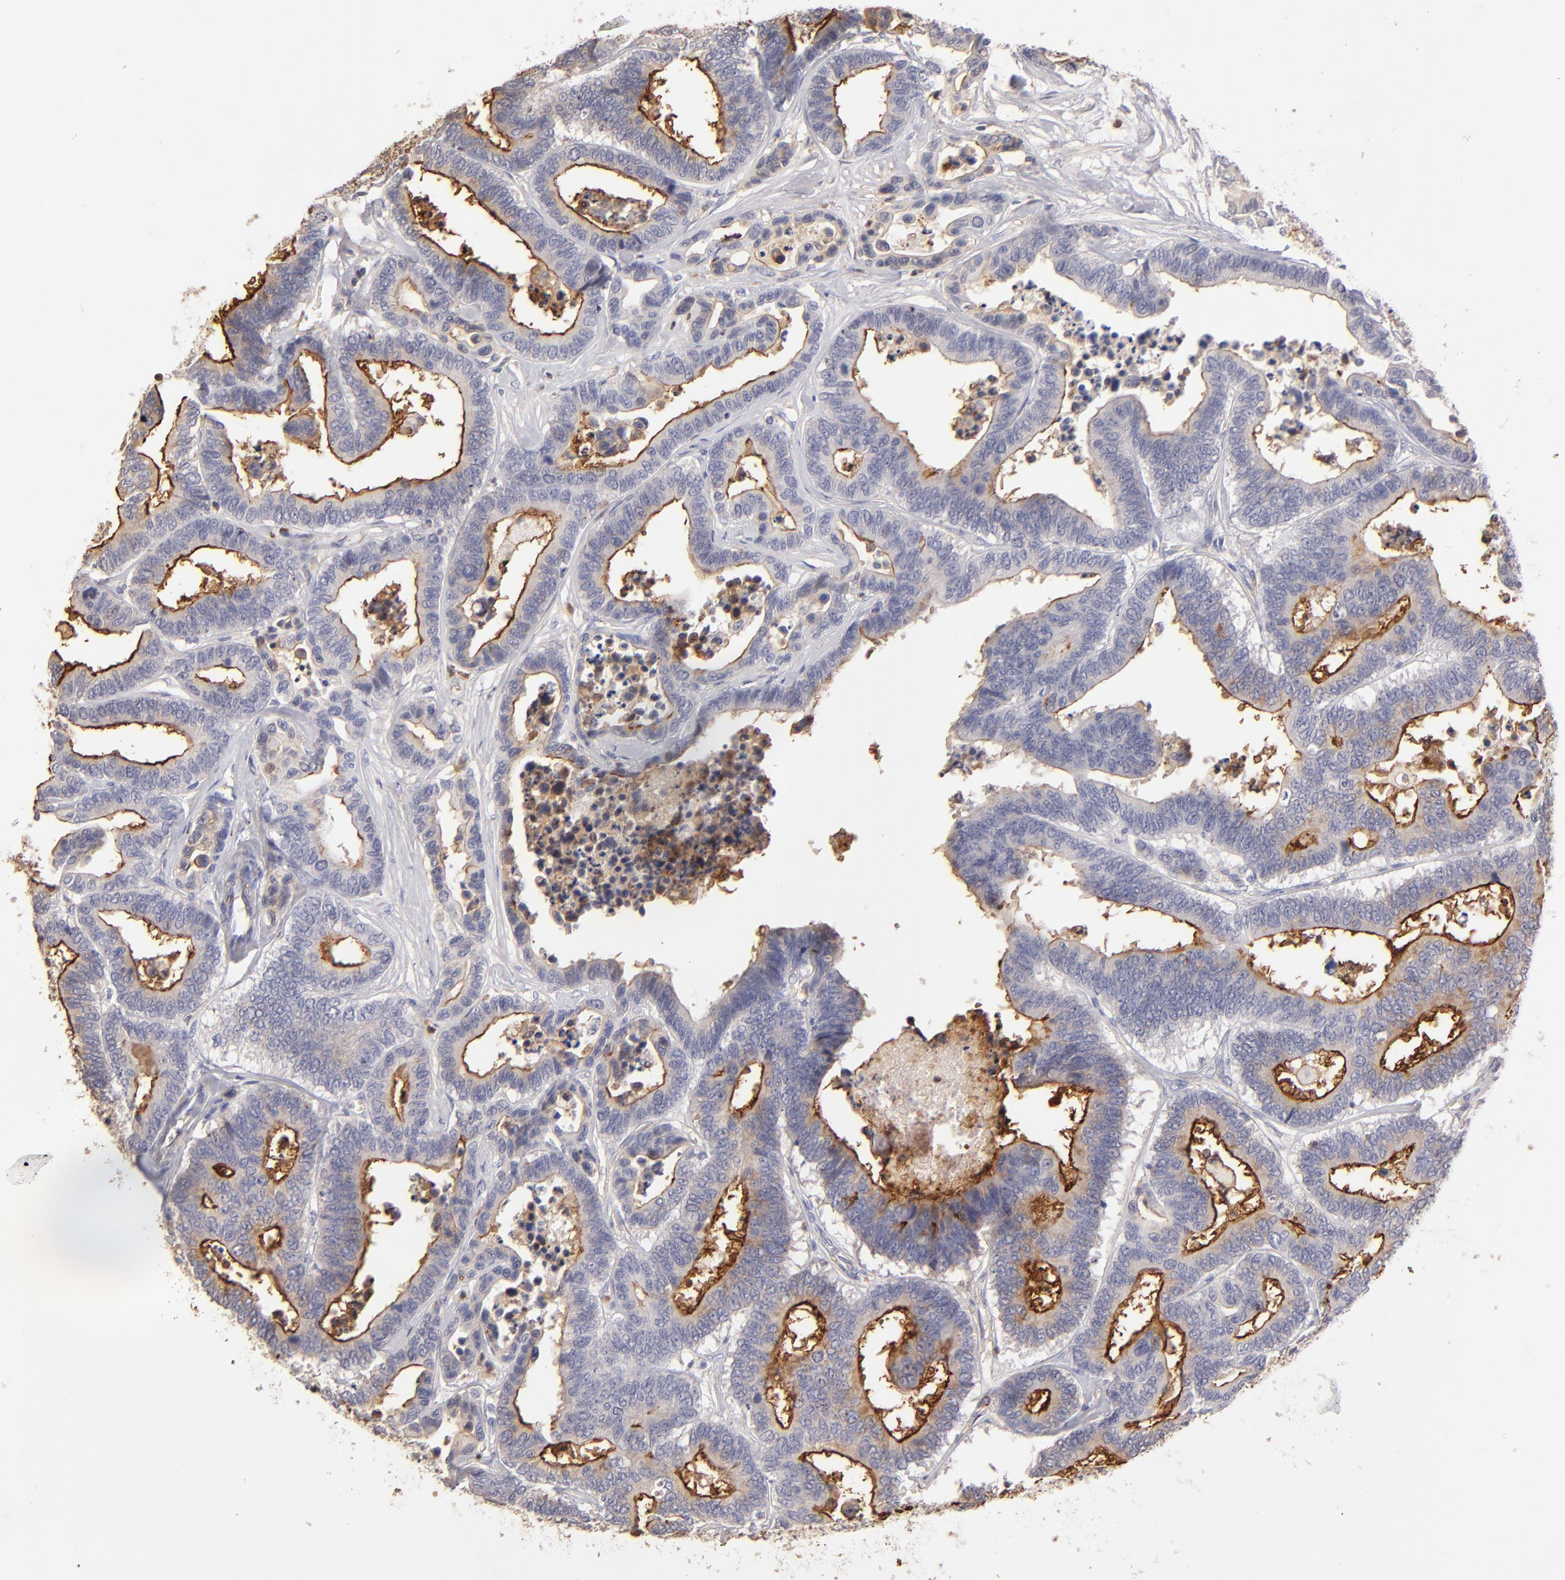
{"staining": {"intensity": "moderate", "quantity": "25%-75%", "location": "cytoplasmic/membranous"}, "tissue": "colorectal cancer", "cell_type": "Tumor cells", "image_type": "cancer", "snomed": [{"axis": "morphology", "description": "Adenocarcinoma, NOS"}, {"axis": "topography", "description": "Colon"}], "caption": "Adenocarcinoma (colorectal) was stained to show a protein in brown. There is medium levels of moderate cytoplasmic/membranous expression in about 25%-75% of tumor cells. (IHC, brightfield microscopy, high magnification).", "gene": "ABCB1", "patient": {"sex": "male", "age": 82}}